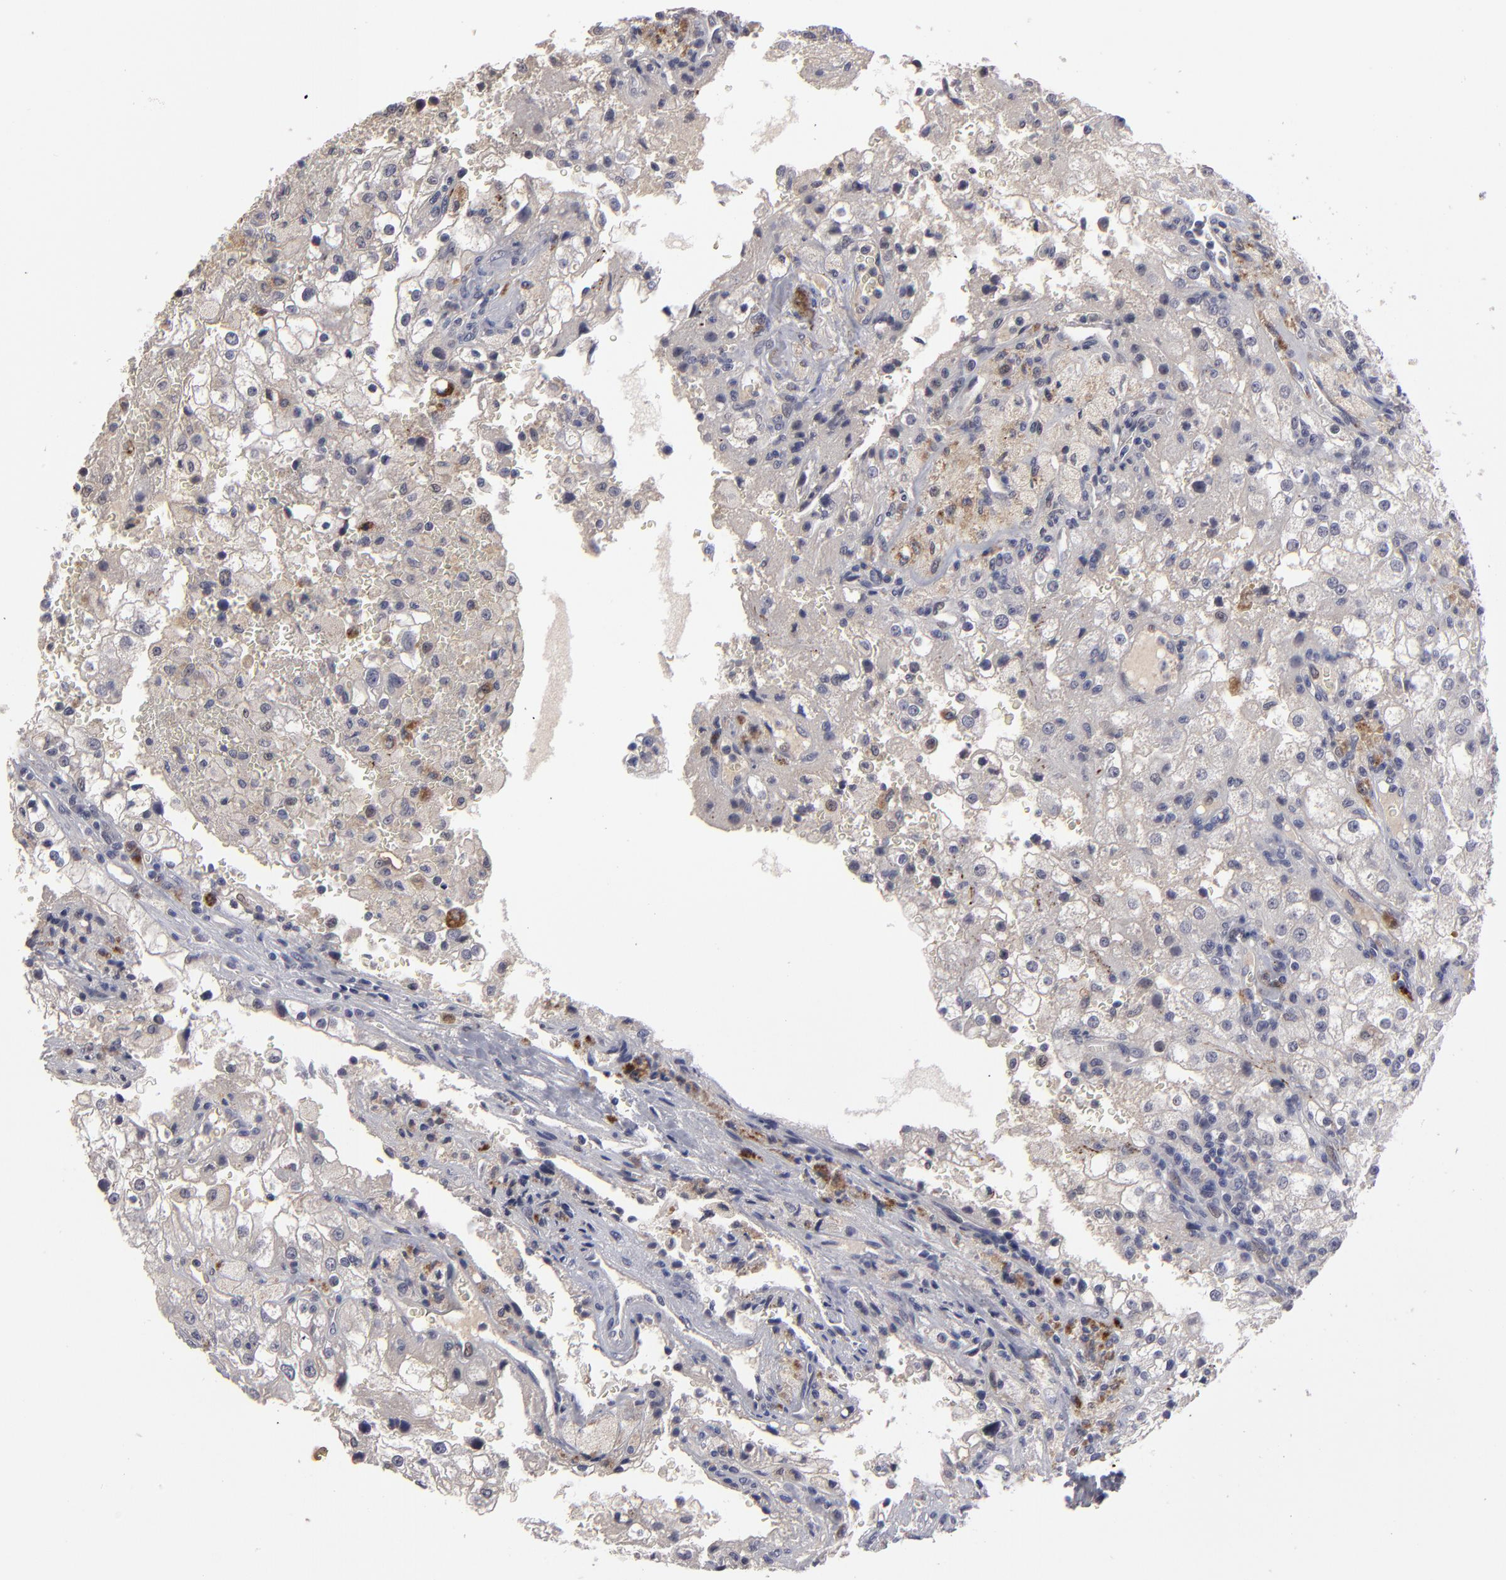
{"staining": {"intensity": "negative", "quantity": "none", "location": "none"}, "tissue": "renal cancer", "cell_type": "Tumor cells", "image_type": "cancer", "snomed": [{"axis": "morphology", "description": "Adenocarcinoma, NOS"}, {"axis": "topography", "description": "Kidney"}], "caption": "Tumor cells show no significant positivity in renal adenocarcinoma.", "gene": "GPM6B", "patient": {"sex": "female", "age": 74}}